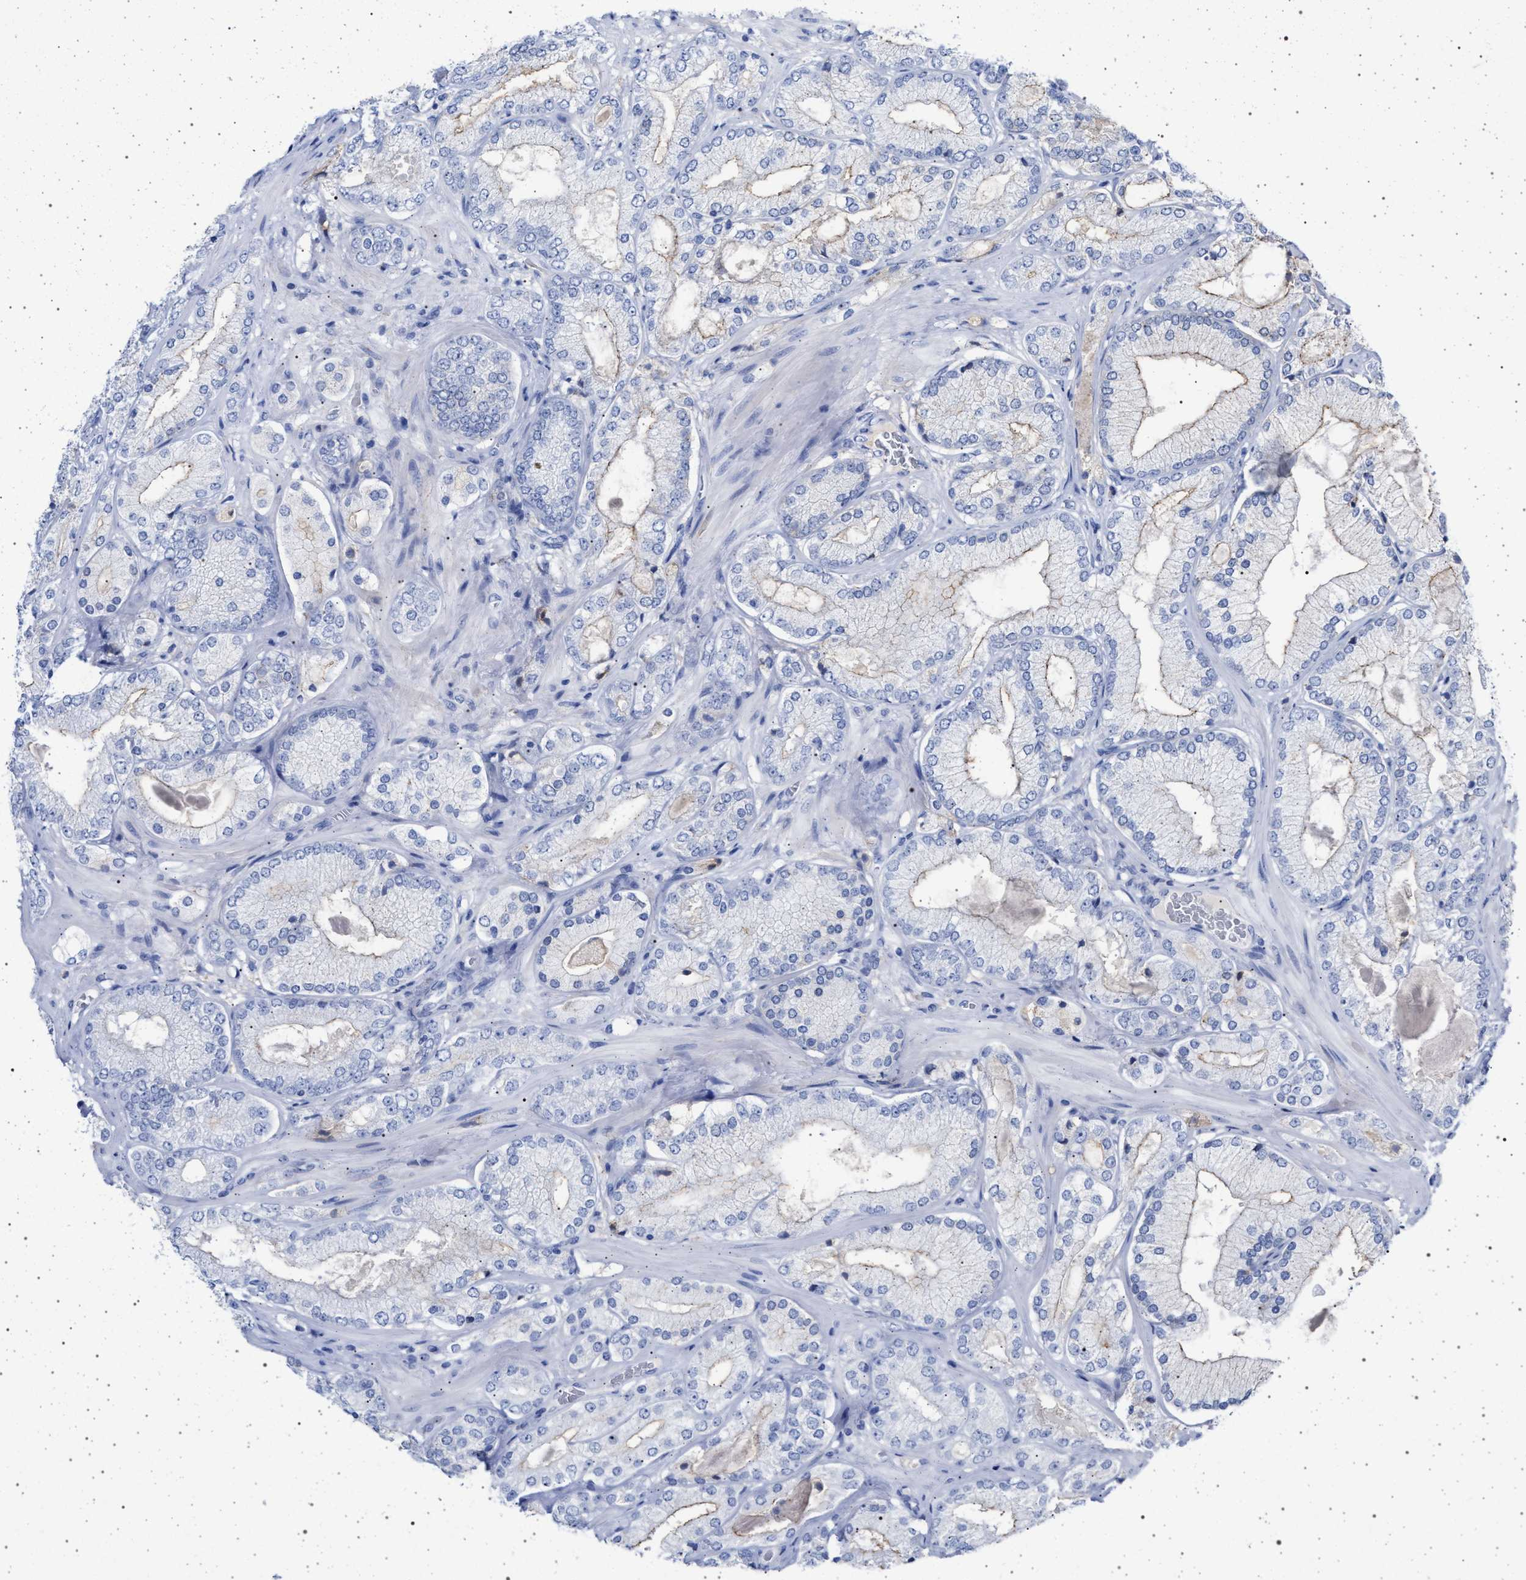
{"staining": {"intensity": "negative", "quantity": "none", "location": "none"}, "tissue": "prostate cancer", "cell_type": "Tumor cells", "image_type": "cancer", "snomed": [{"axis": "morphology", "description": "Adenocarcinoma, Low grade"}, {"axis": "topography", "description": "Prostate"}], "caption": "Prostate low-grade adenocarcinoma stained for a protein using IHC reveals no positivity tumor cells.", "gene": "PLG", "patient": {"sex": "male", "age": 65}}